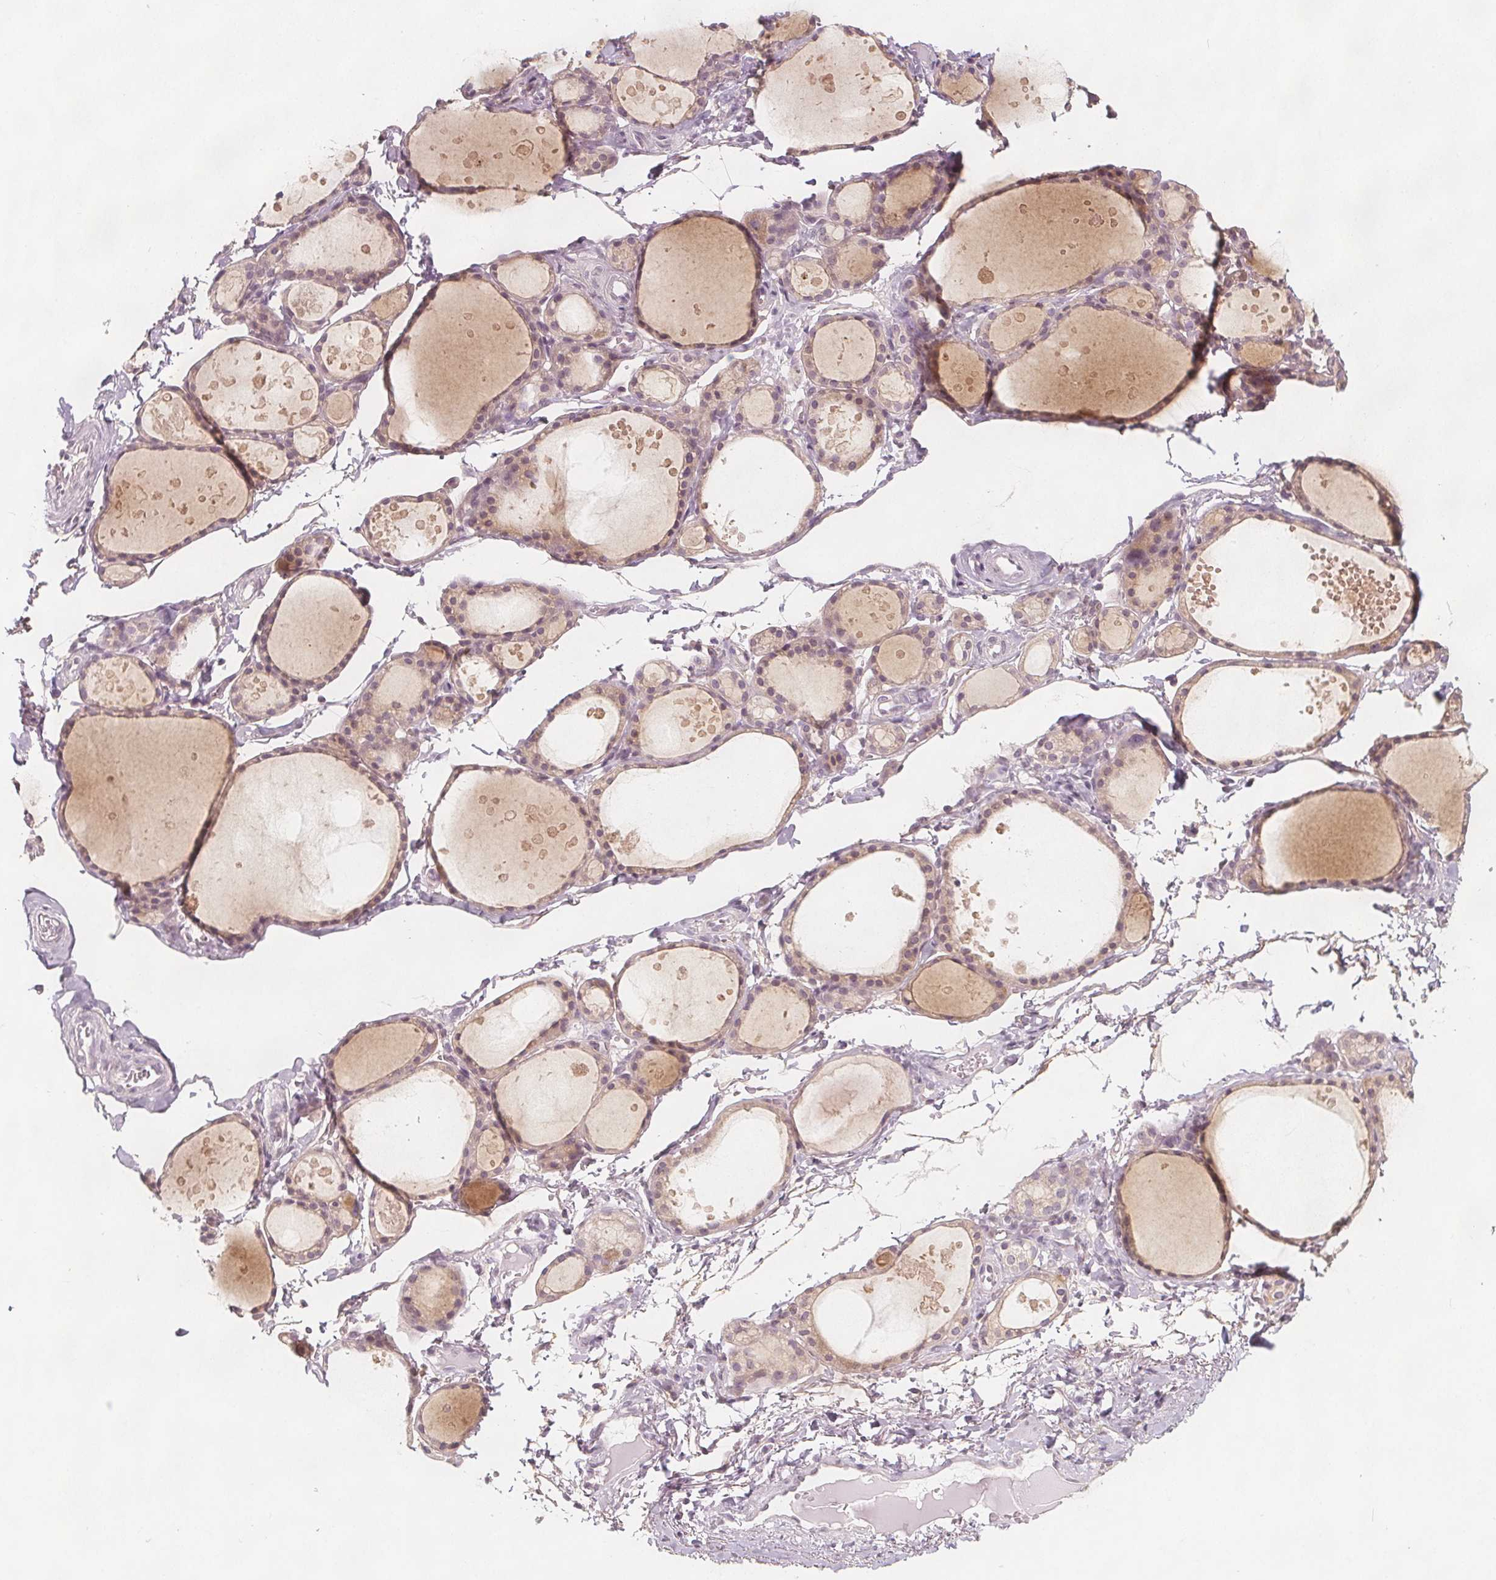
{"staining": {"intensity": "weak", "quantity": "<25%", "location": "cytoplasmic/membranous,nuclear"}, "tissue": "thyroid gland", "cell_type": "Glandular cells", "image_type": "normal", "snomed": [{"axis": "morphology", "description": "Normal tissue, NOS"}, {"axis": "topography", "description": "Thyroid gland"}], "caption": "The histopathology image demonstrates no staining of glandular cells in normal thyroid gland.", "gene": "C1orf167", "patient": {"sex": "male", "age": 68}}